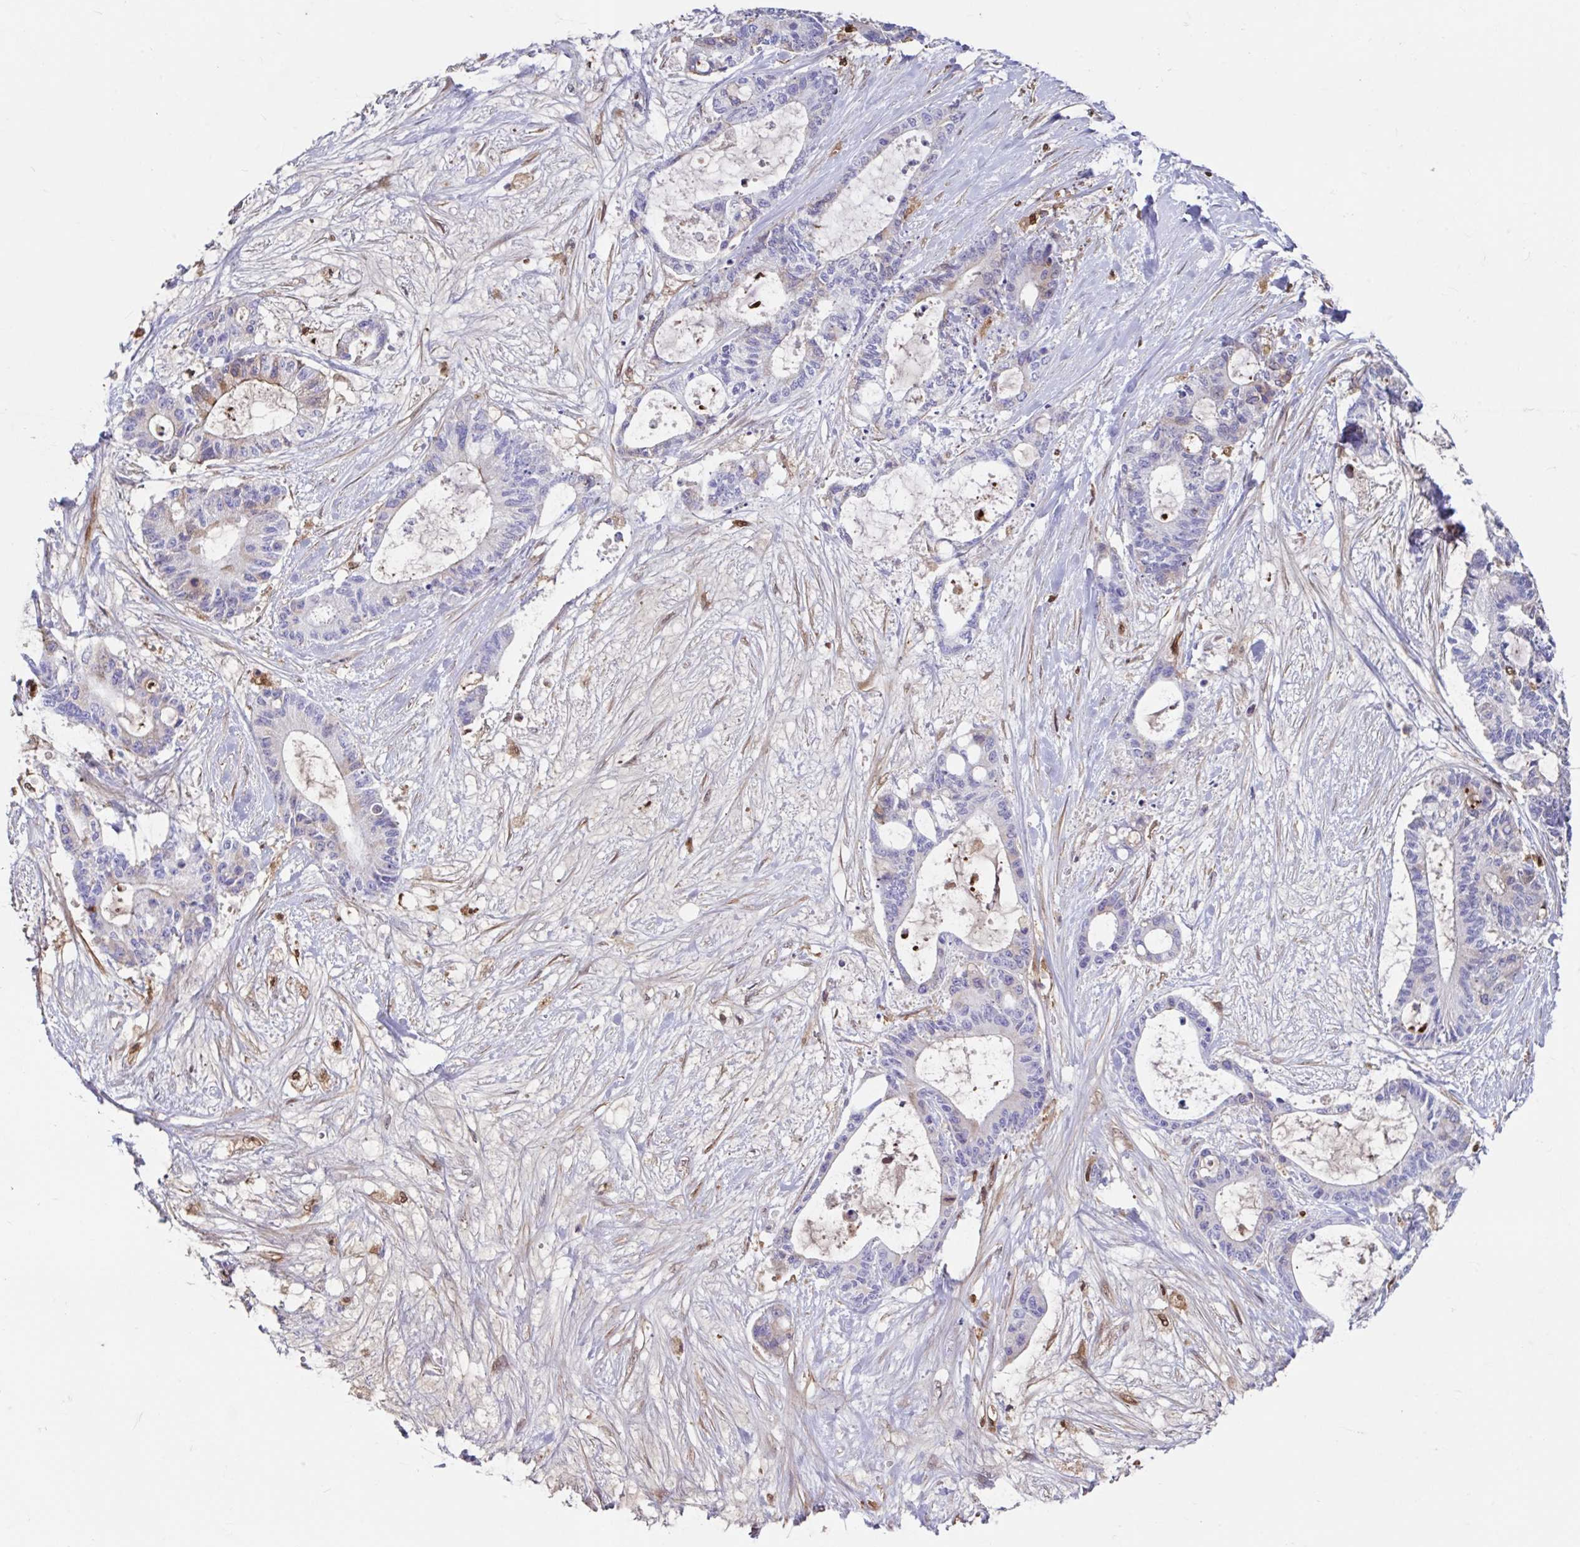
{"staining": {"intensity": "weak", "quantity": "<25%", "location": "cytoplasmic/membranous"}, "tissue": "liver cancer", "cell_type": "Tumor cells", "image_type": "cancer", "snomed": [{"axis": "morphology", "description": "Normal tissue, NOS"}, {"axis": "morphology", "description": "Cholangiocarcinoma"}, {"axis": "topography", "description": "Liver"}, {"axis": "topography", "description": "Peripheral nerve tissue"}], "caption": "Human liver cholangiocarcinoma stained for a protein using immunohistochemistry (IHC) shows no staining in tumor cells.", "gene": "BLVRA", "patient": {"sex": "female", "age": 73}}